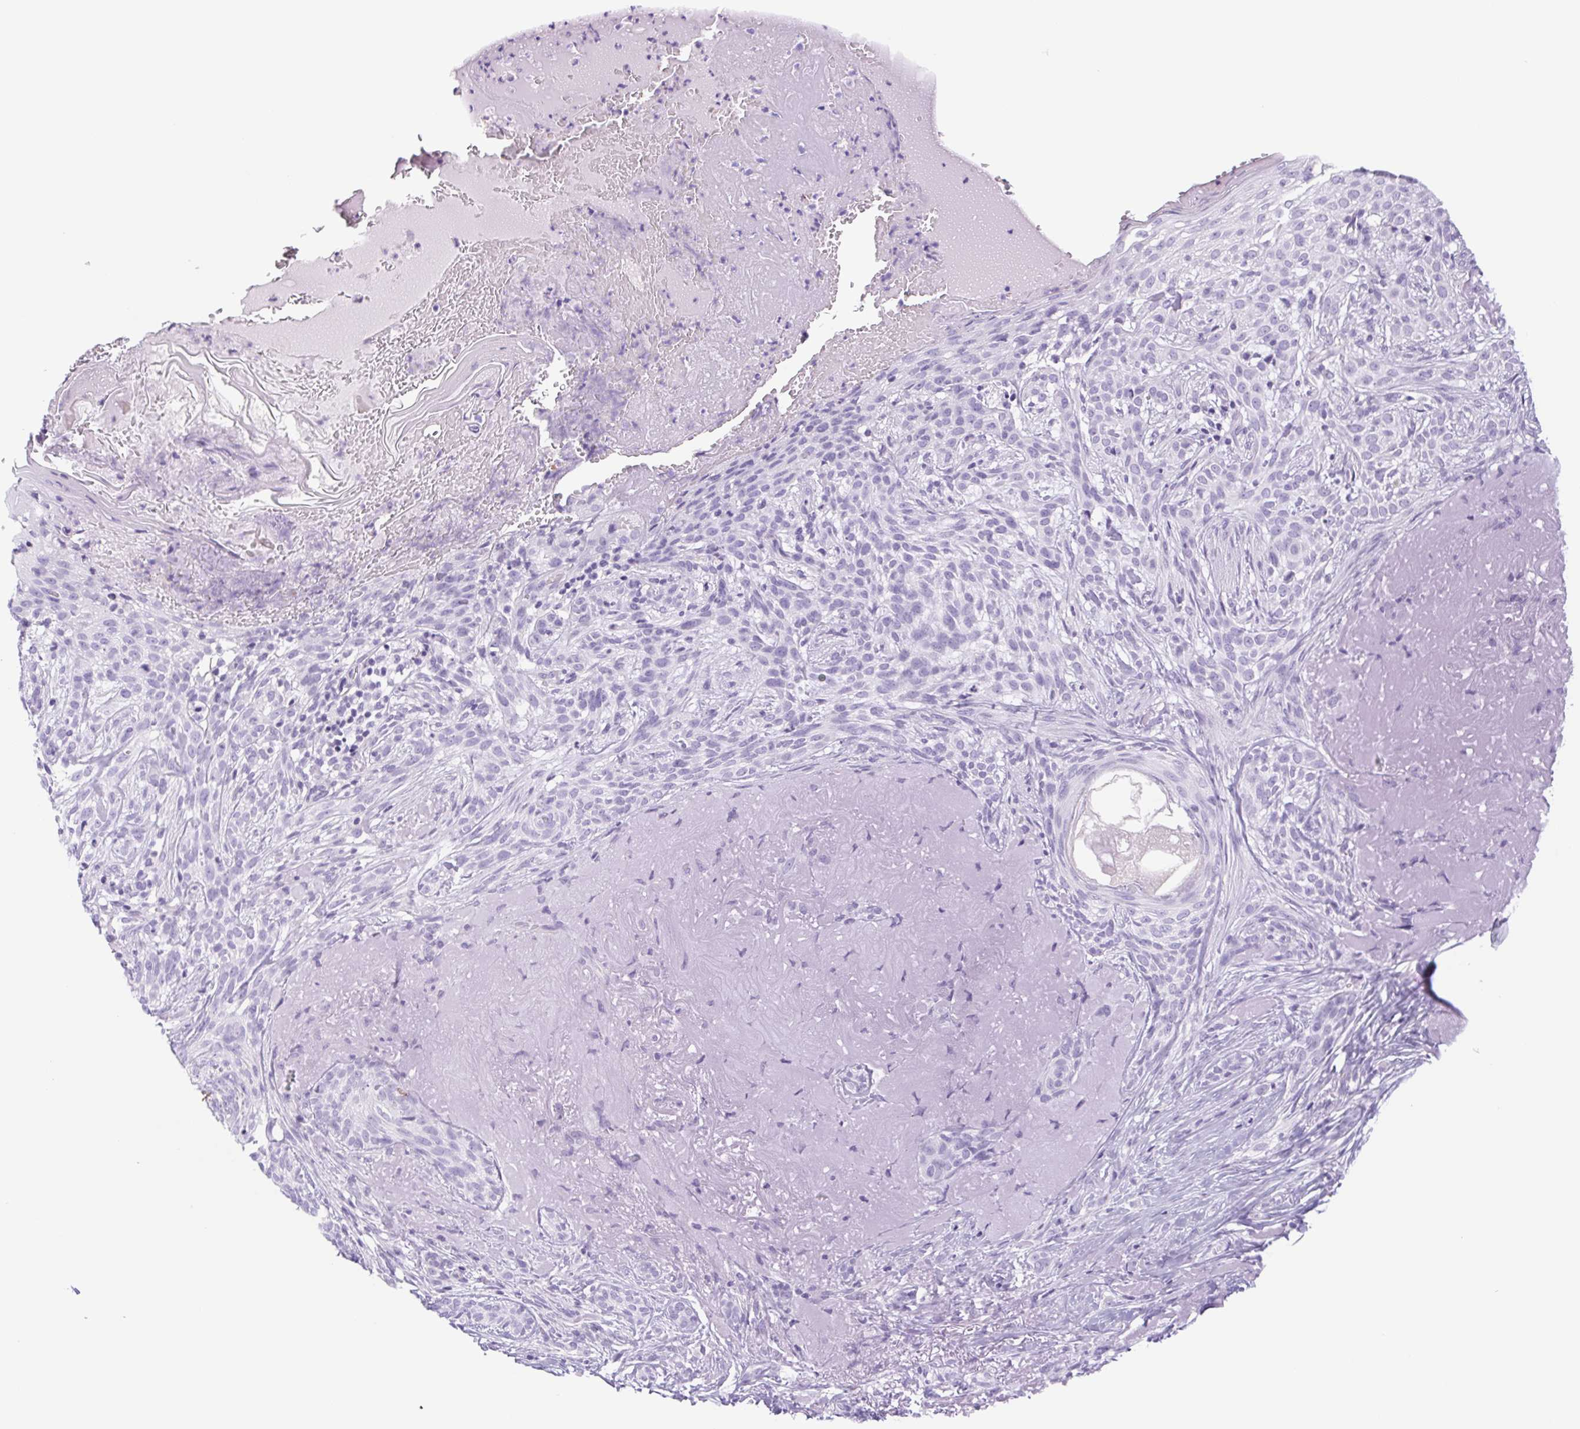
{"staining": {"intensity": "negative", "quantity": "none", "location": "none"}, "tissue": "skin cancer", "cell_type": "Tumor cells", "image_type": "cancer", "snomed": [{"axis": "morphology", "description": "Basal cell carcinoma"}, {"axis": "topography", "description": "Skin"}], "caption": "Micrograph shows no significant protein staining in tumor cells of basal cell carcinoma (skin).", "gene": "CYP21A2", "patient": {"sex": "male", "age": 84}}